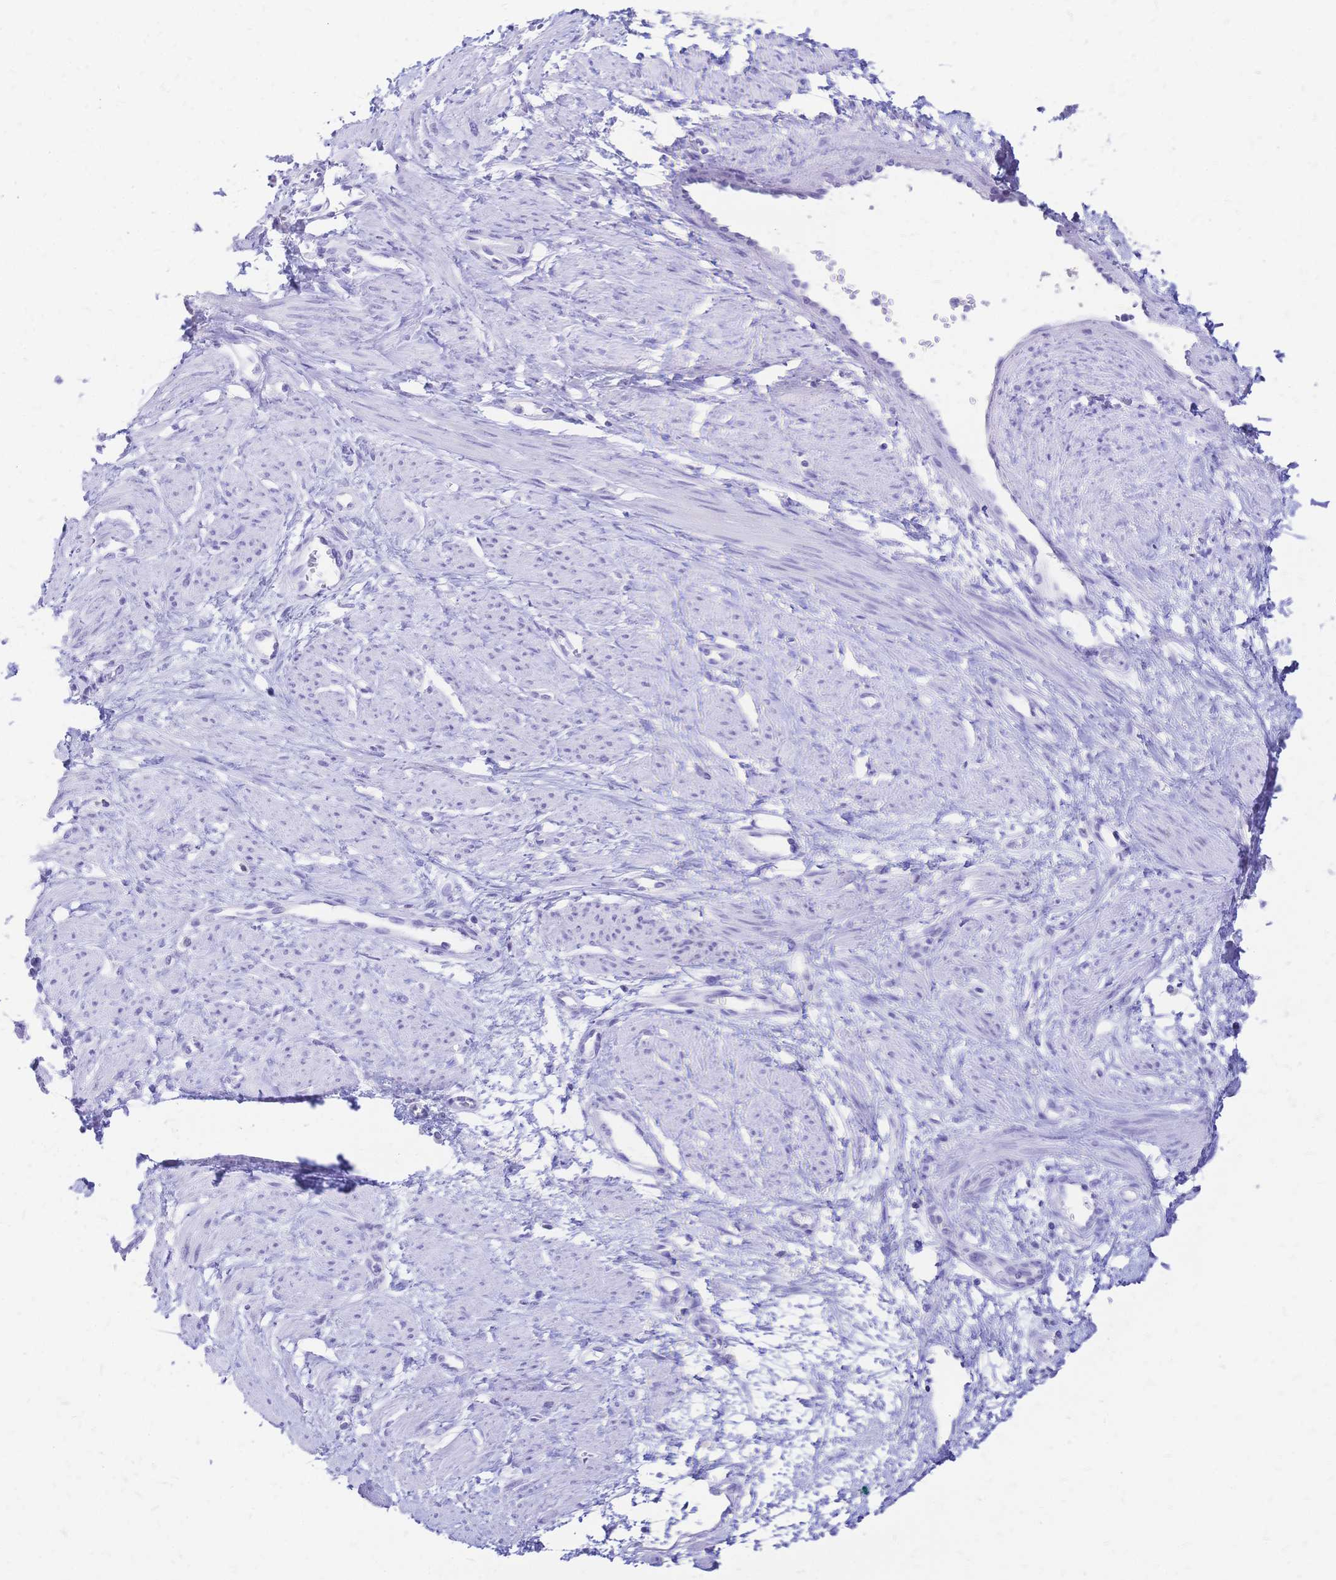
{"staining": {"intensity": "negative", "quantity": "none", "location": "none"}, "tissue": "smooth muscle", "cell_type": "Smooth muscle cells", "image_type": "normal", "snomed": [{"axis": "morphology", "description": "Normal tissue, NOS"}, {"axis": "topography", "description": "Smooth muscle"}, {"axis": "topography", "description": "Uterus"}], "caption": "Smooth muscle stained for a protein using immunohistochemistry exhibits no positivity smooth muscle cells.", "gene": "FA2H", "patient": {"sex": "female", "age": 39}}